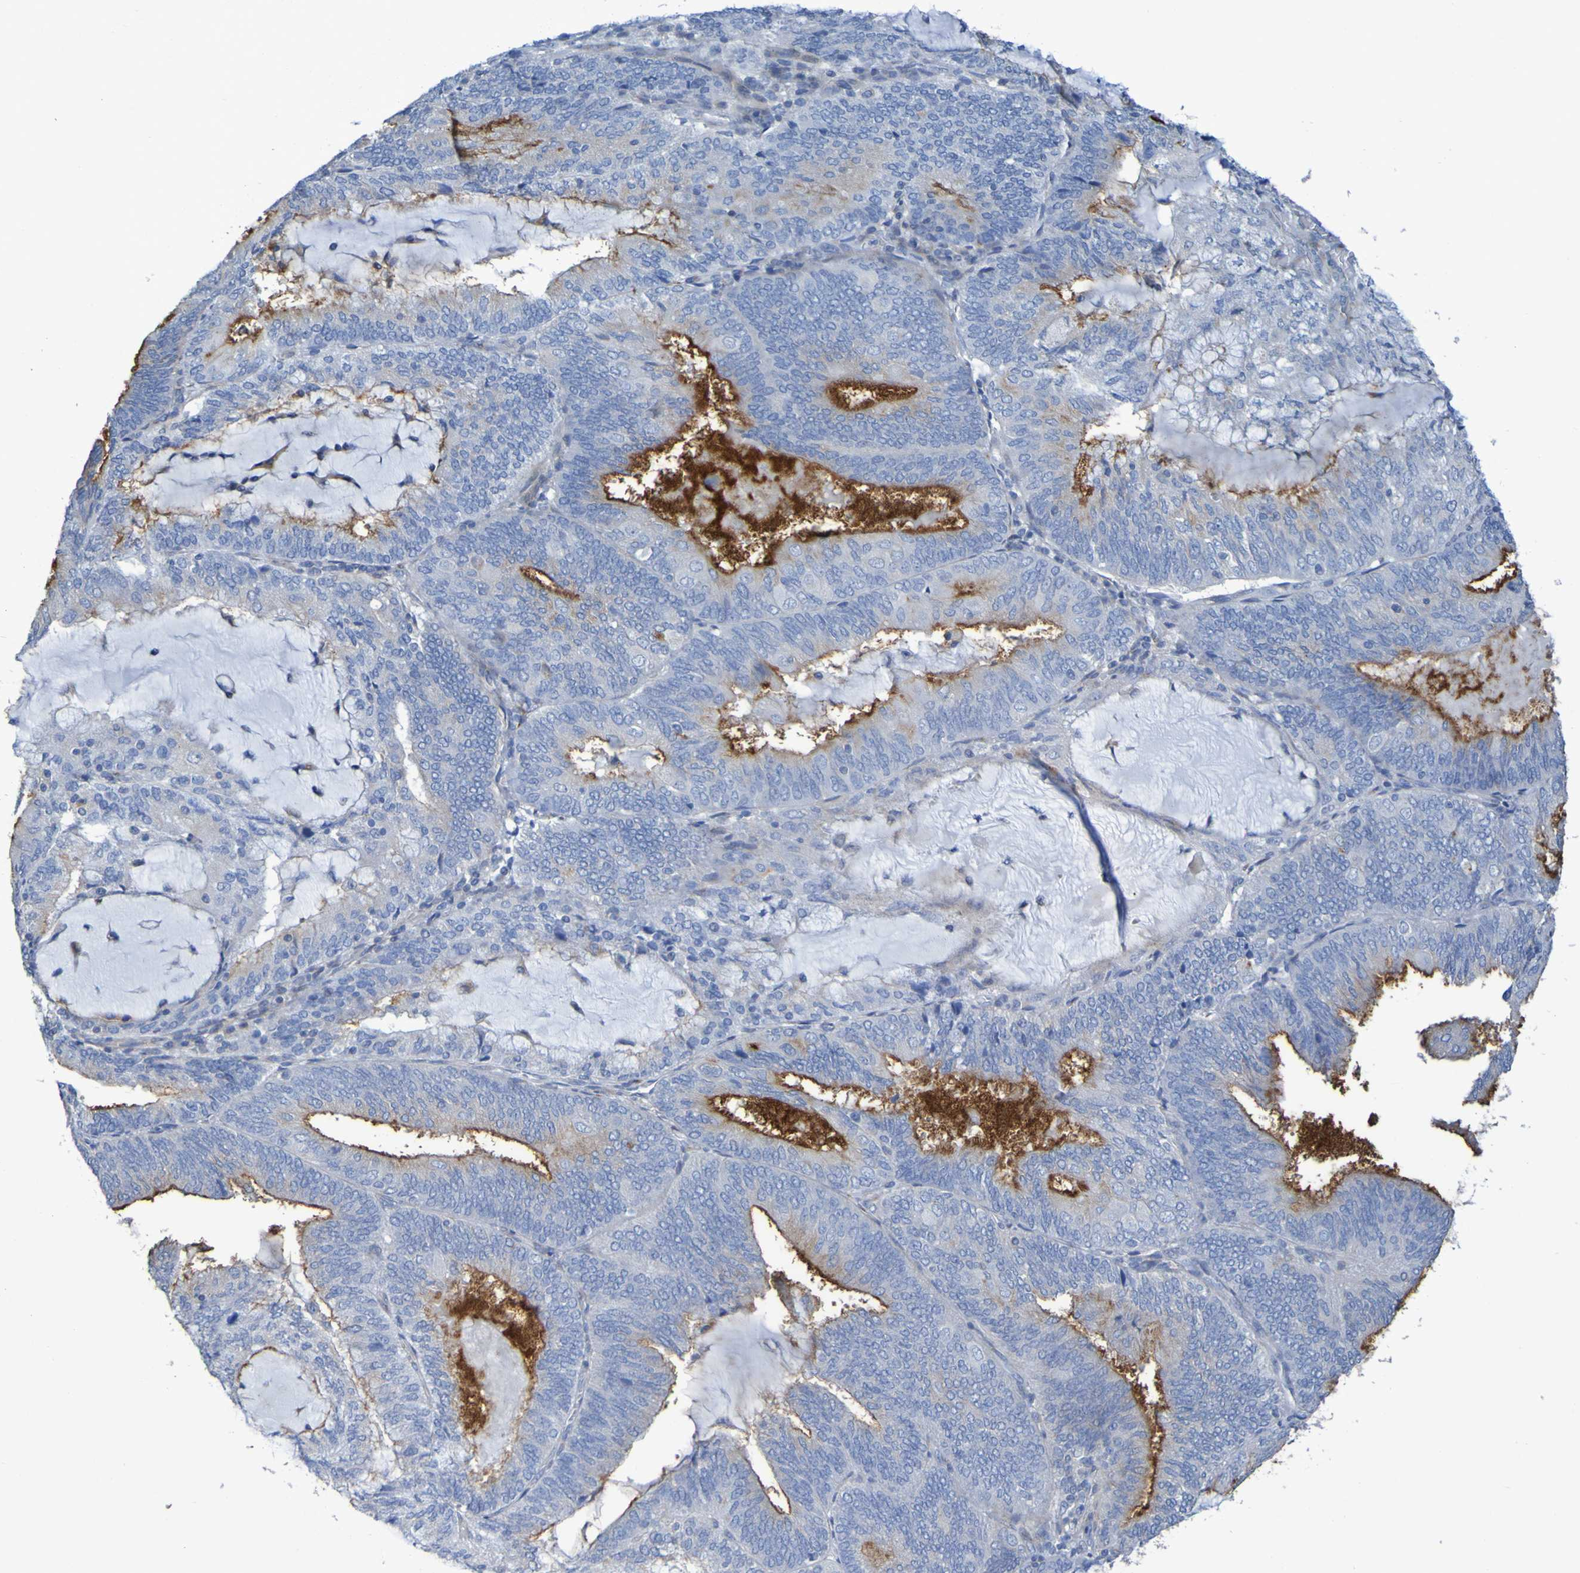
{"staining": {"intensity": "strong", "quantity": ">75%", "location": "cytoplasmic/membranous"}, "tissue": "endometrial cancer", "cell_type": "Tumor cells", "image_type": "cancer", "snomed": [{"axis": "morphology", "description": "Adenocarcinoma, NOS"}, {"axis": "topography", "description": "Endometrium"}], "caption": "Strong cytoplasmic/membranous expression is identified in approximately >75% of tumor cells in endometrial adenocarcinoma.", "gene": "C11orf24", "patient": {"sex": "female", "age": 81}}